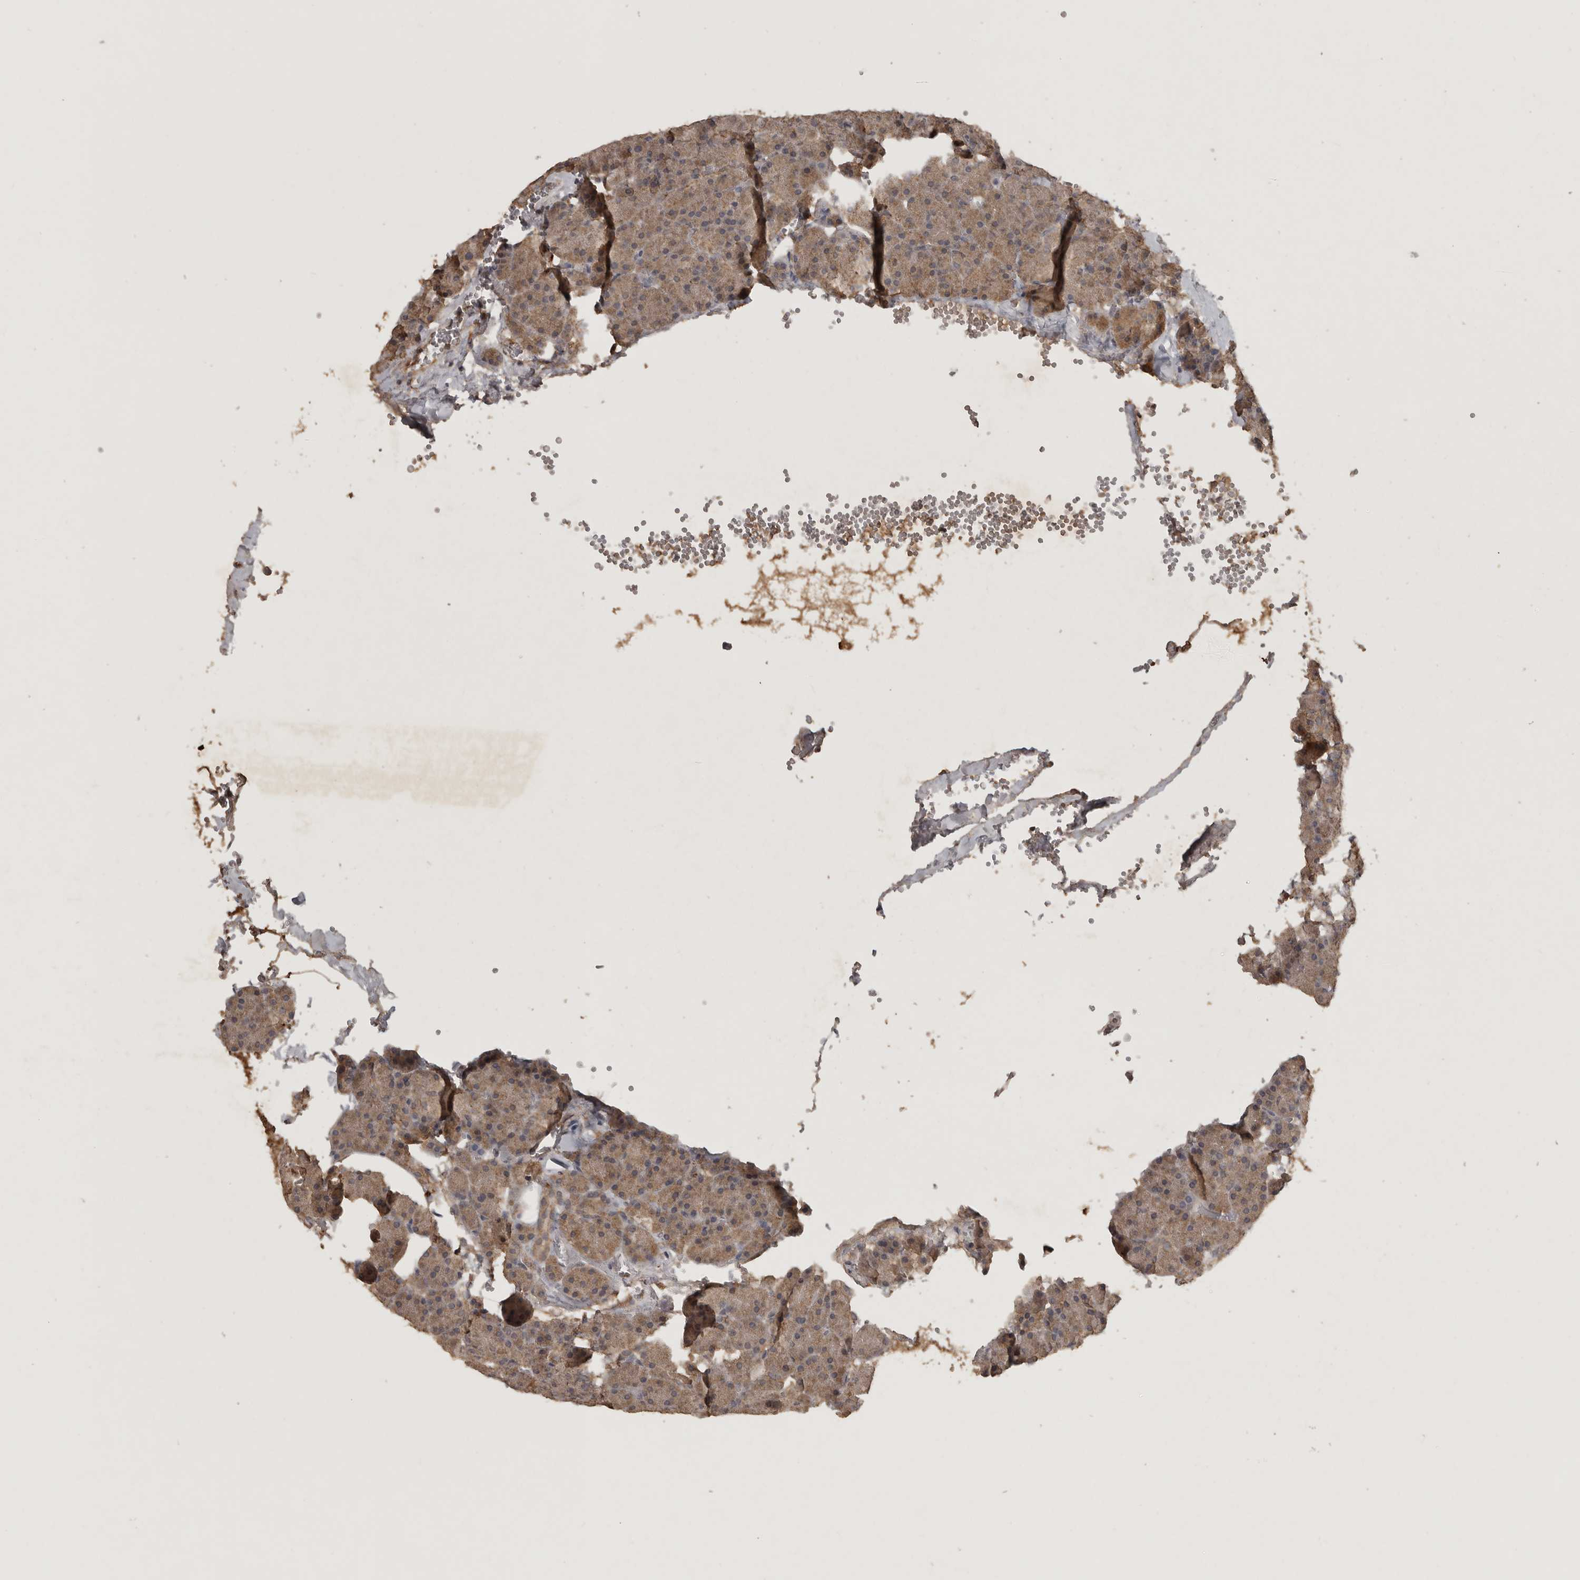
{"staining": {"intensity": "moderate", "quantity": ">75%", "location": "cytoplasmic/membranous"}, "tissue": "pancreas", "cell_type": "Exocrine glandular cells", "image_type": "normal", "snomed": [{"axis": "morphology", "description": "Normal tissue, NOS"}, {"axis": "morphology", "description": "Carcinoid, malignant, NOS"}, {"axis": "topography", "description": "Pancreas"}], "caption": "High-power microscopy captured an immunohistochemistry (IHC) histopathology image of benign pancreas, revealing moderate cytoplasmic/membranous positivity in about >75% of exocrine glandular cells.", "gene": "ADAMTS4", "patient": {"sex": "female", "age": 35}}